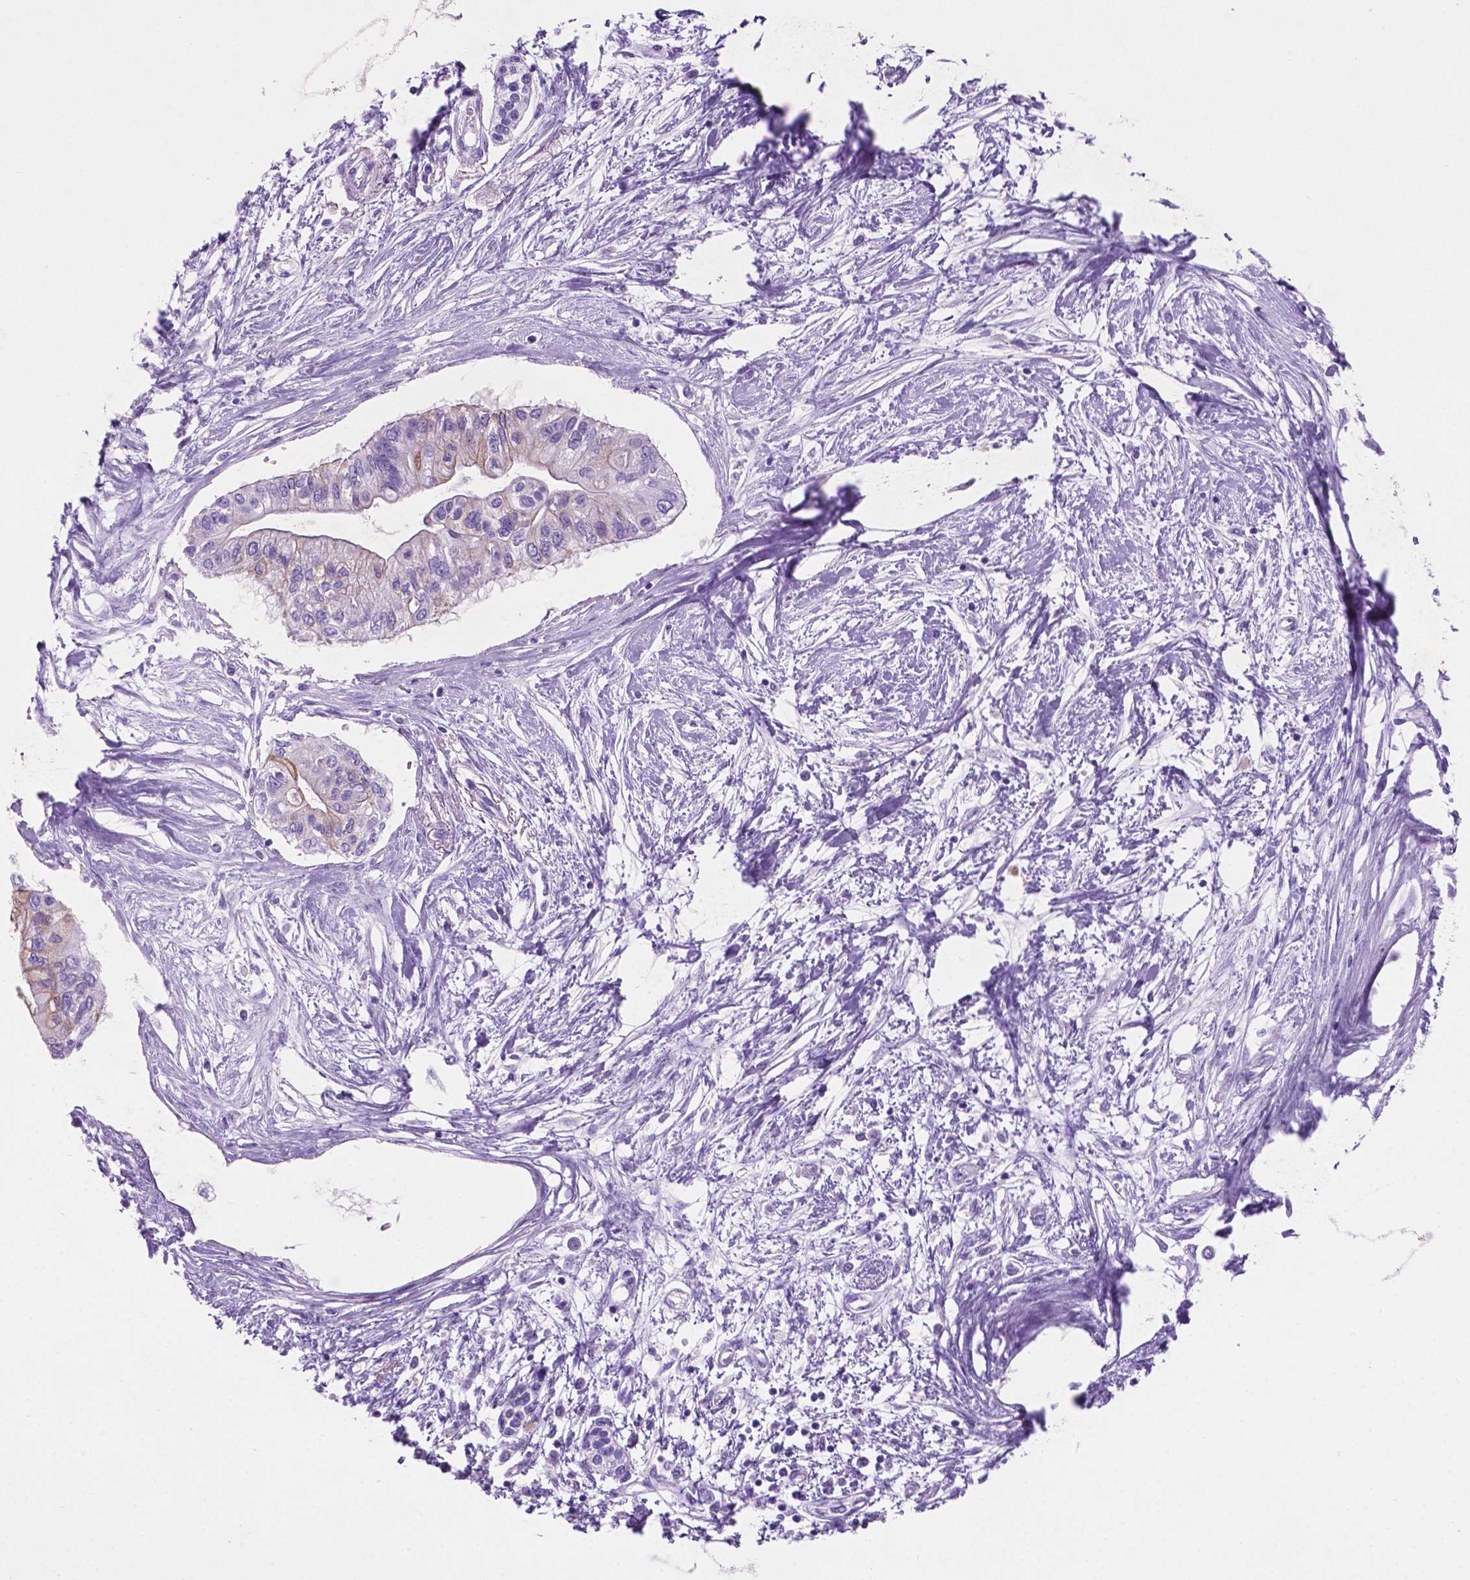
{"staining": {"intensity": "weak", "quantity": "<25%", "location": "cytoplasmic/membranous"}, "tissue": "pancreatic cancer", "cell_type": "Tumor cells", "image_type": "cancer", "snomed": [{"axis": "morphology", "description": "Adenocarcinoma, NOS"}, {"axis": "topography", "description": "Pancreas"}], "caption": "Pancreatic cancer (adenocarcinoma) was stained to show a protein in brown. There is no significant expression in tumor cells.", "gene": "POU4F1", "patient": {"sex": "female", "age": 77}}